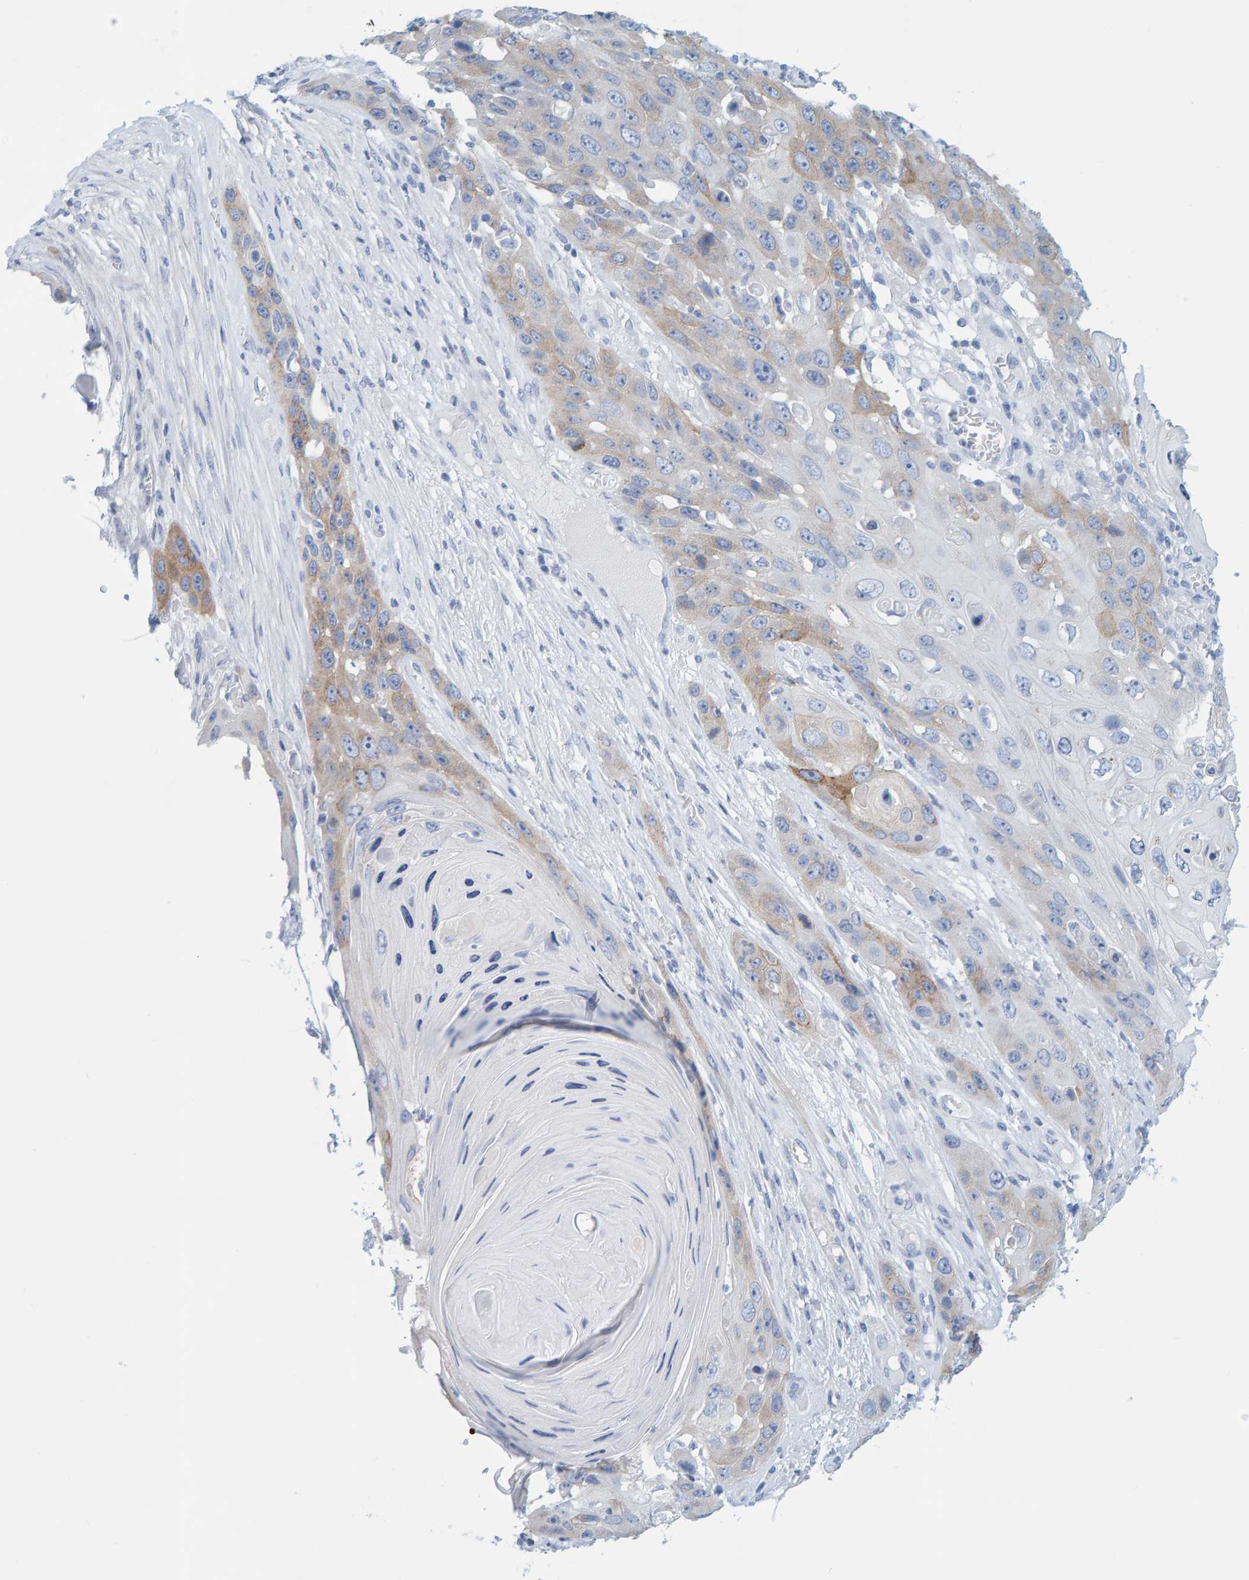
{"staining": {"intensity": "moderate", "quantity": "<25%", "location": "cytoplasmic/membranous"}, "tissue": "skin cancer", "cell_type": "Tumor cells", "image_type": "cancer", "snomed": [{"axis": "morphology", "description": "Squamous cell carcinoma, NOS"}, {"axis": "topography", "description": "Skin"}], "caption": "Skin squamous cell carcinoma stained with immunohistochemistry reveals moderate cytoplasmic/membranous expression in approximately <25% of tumor cells. (Brightfield microscopy of DAB IHC at high magnification).", "gene": "KLHL11", "patient": {"sex": "male", "age": 55}}